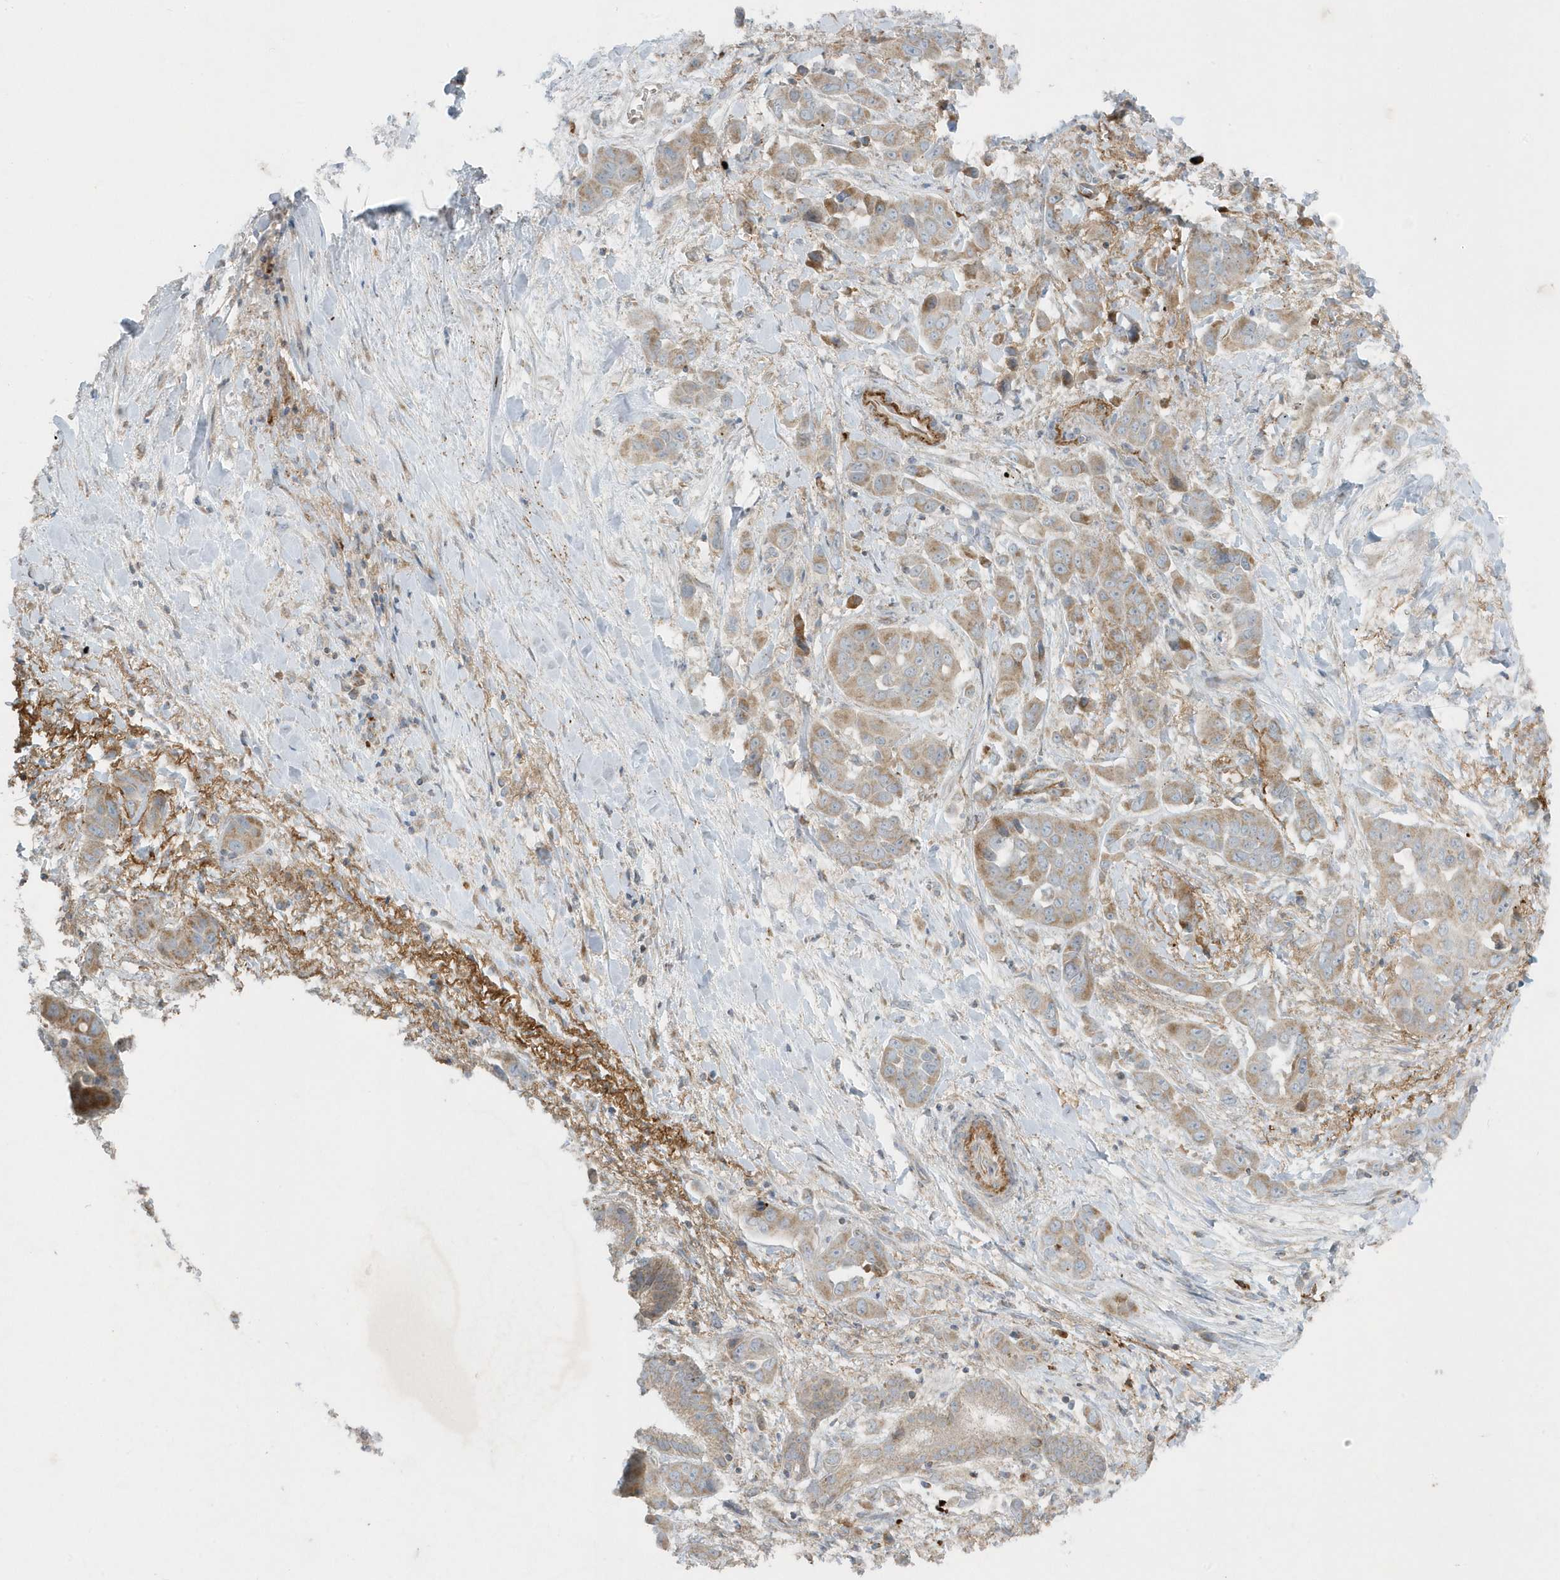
{"staining": {"intensity": "weak", "quantity": "25%-75%", "location": "cytoplasmic/membranous"}, "tissue": "liver cancer", "cell_type": "Tumor cells", "image_type": "cancer", "snomed": [{"axis": "morphology", "description": "Cholangiocarcinoma"}, {"axis": "topography", "description": "Liver"}], "caption": "A brown stain shows weak cytoplasmic/membranous positivity of a protein in human liver cancer (cholangiocarcinoma) tumor cells.", "gene": "SLC38A2", "patient": {"sex": "female", "age": 52}}